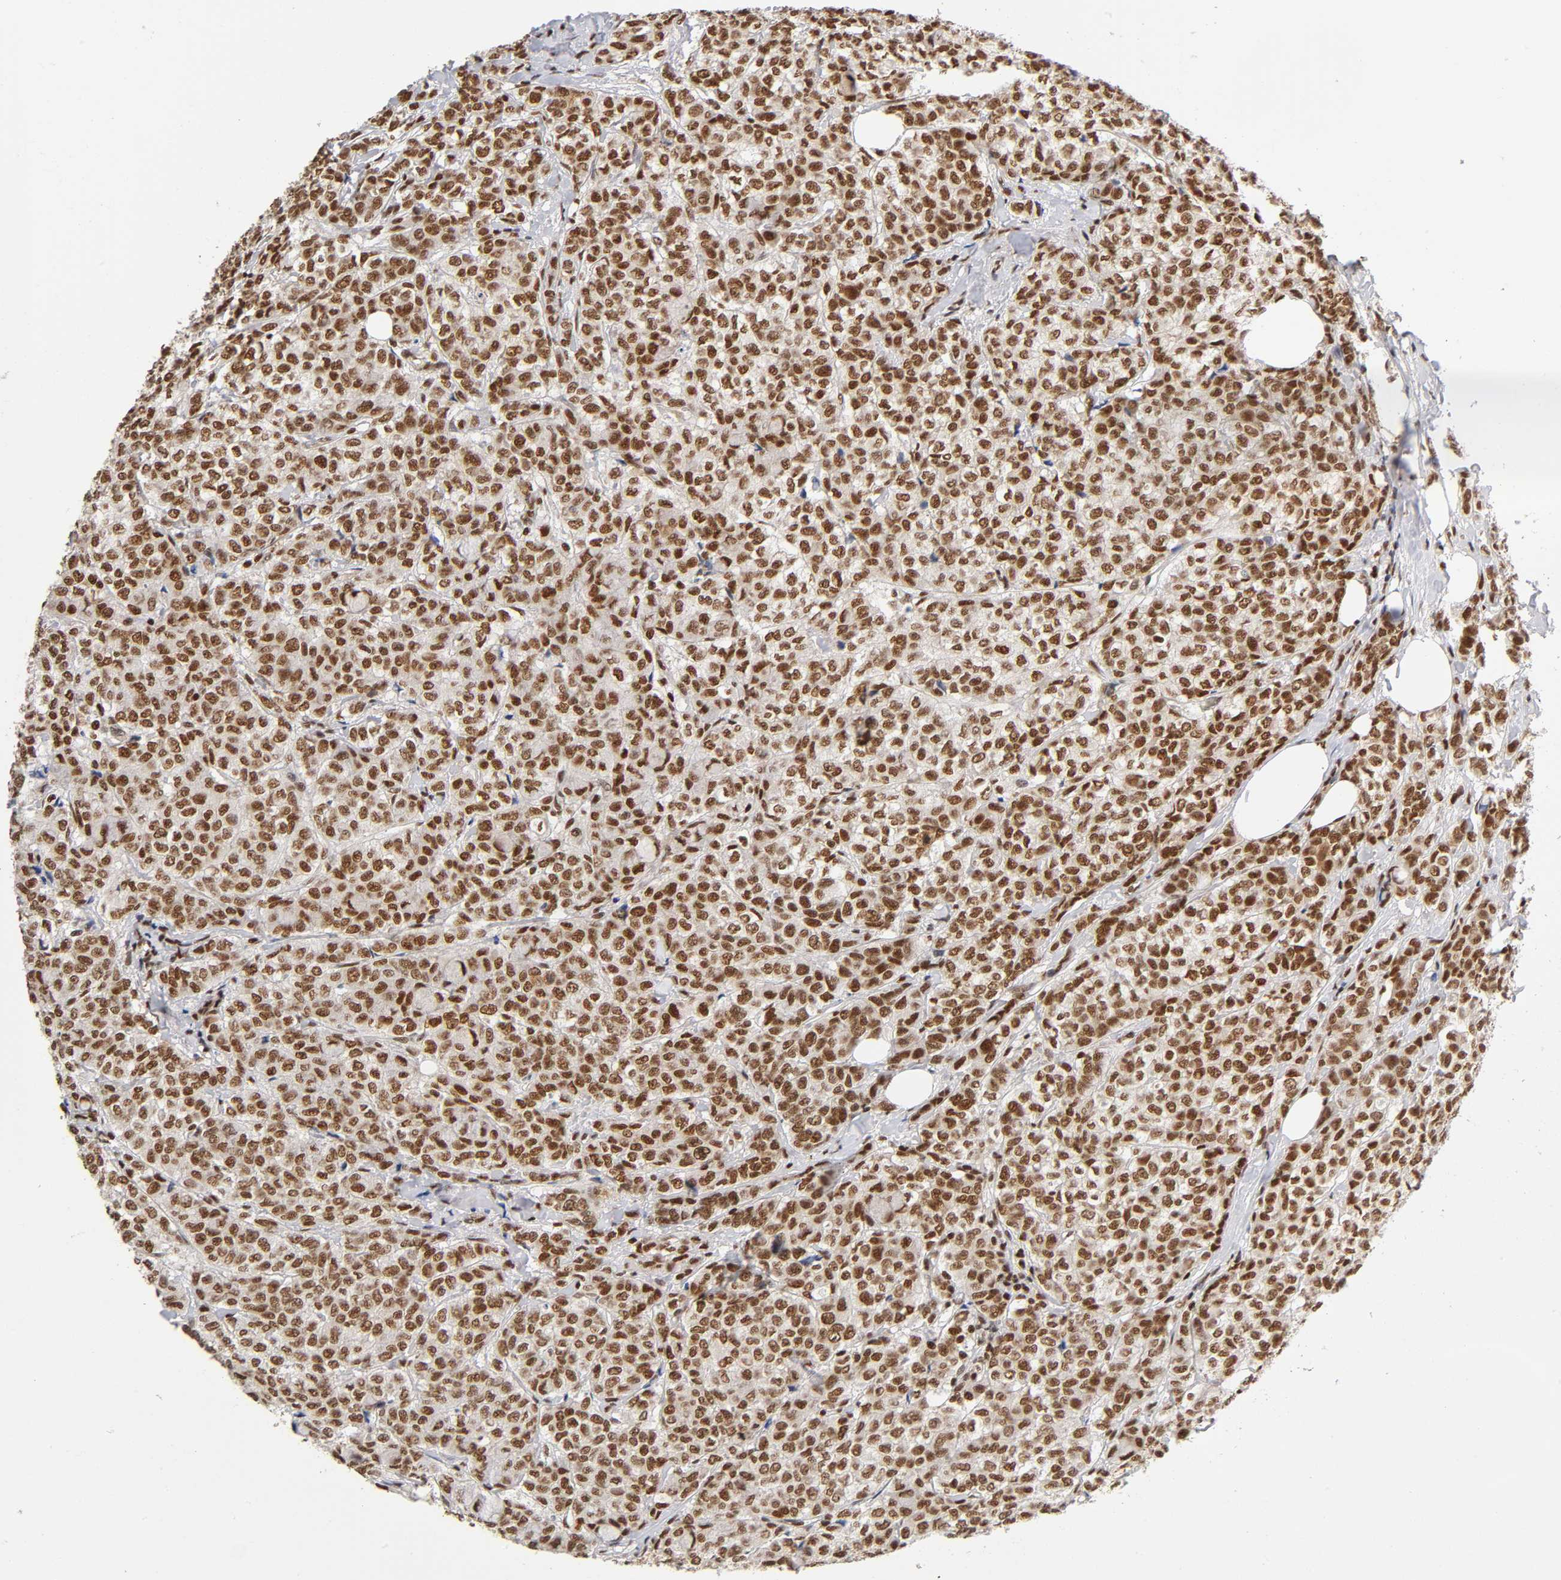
{"staining": {"intensity": "strong", "quantity": ">75%", "location": "nuclear"}, "tissue": "breast cancer", "cell_type": "Tumor cells", "image_type": "cancer", "snomed": [{"axis": "morphology", "description": "Lobular carcinoma"}, {"axis": "topography", "description": "Breast"}], "caption": "The photomicrograph exhibits immunohistochemical staining of lobular carcinoma (breast). There is strong nuclear positivity is seen in approximately >75% of tumor cells. The staining is performed using DAB brown chromogen to label protein expression. The nuclei are counter-stained blue using hematoxylin.", "gene": "ILKAP", "patient": {"sex": "female", "age": 60}}